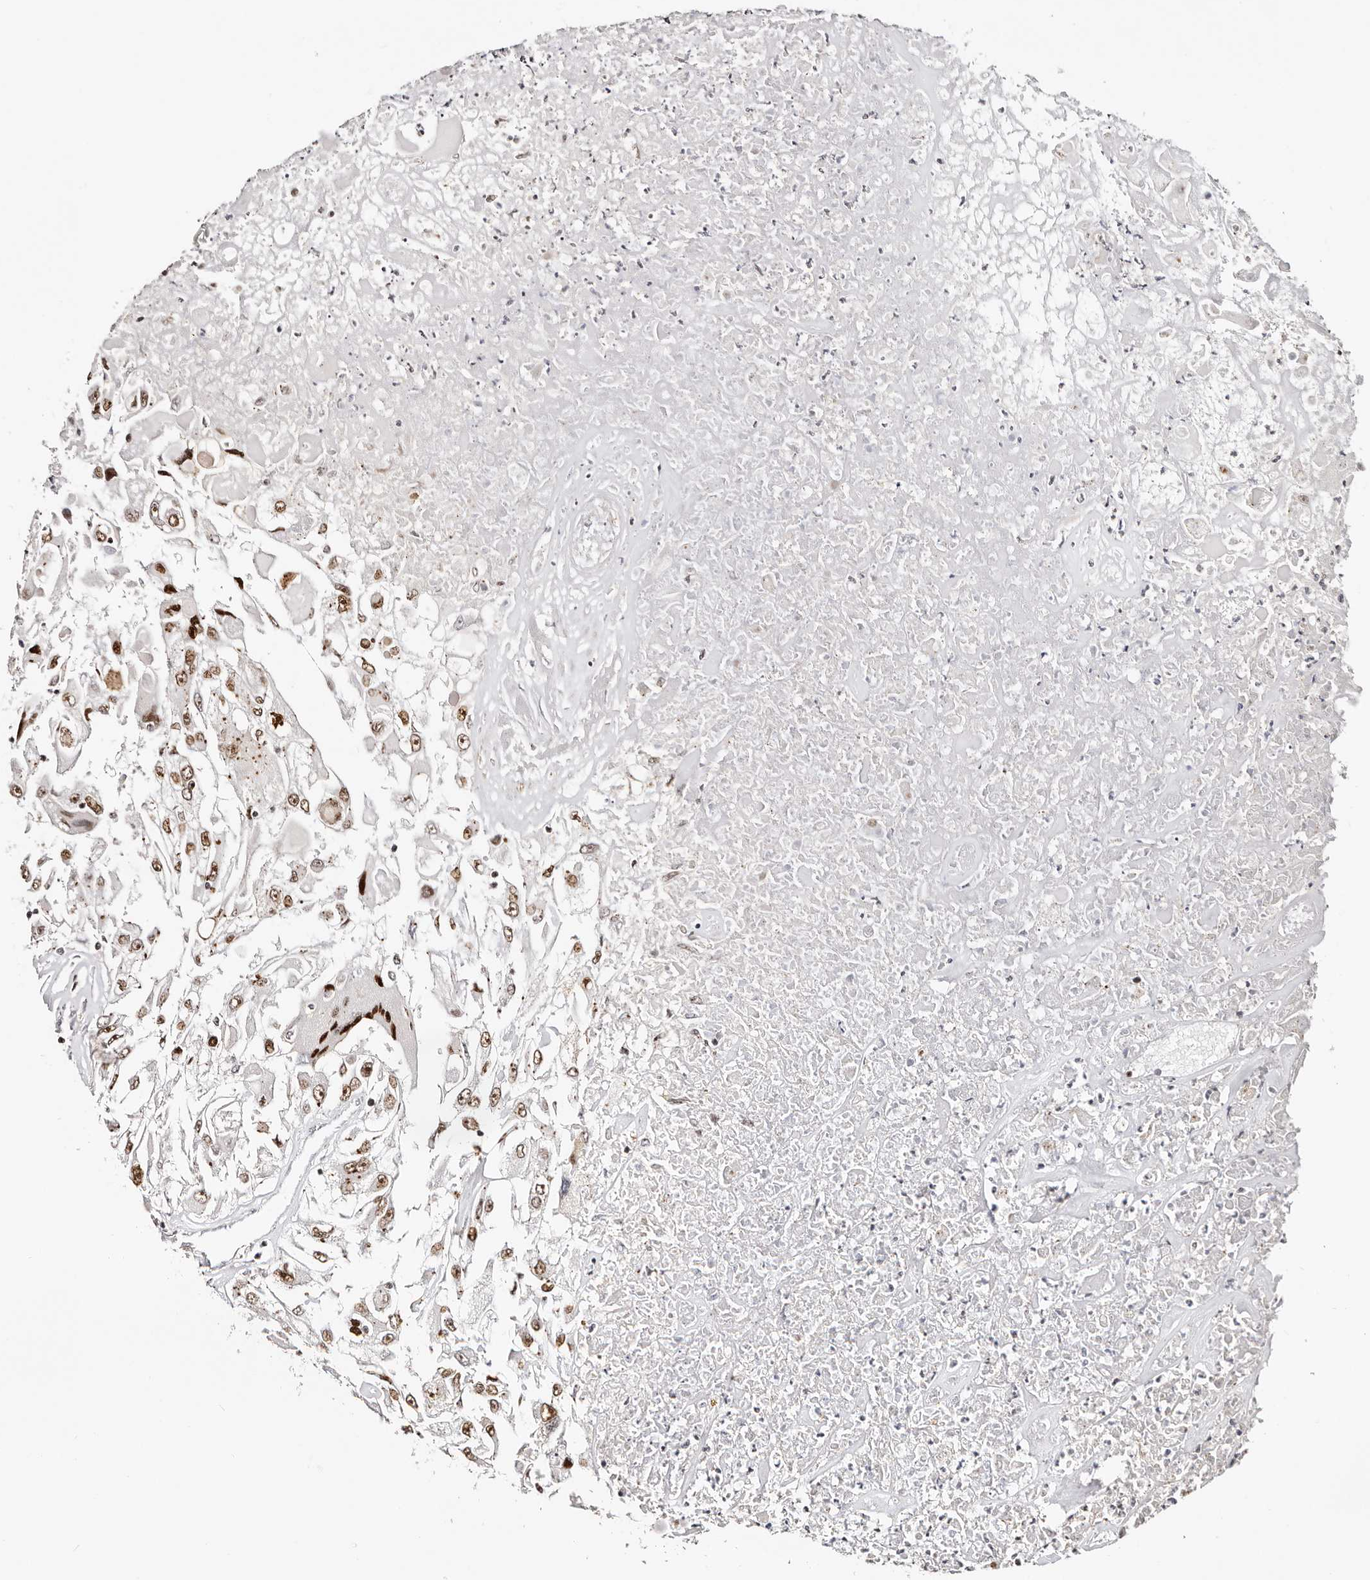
{"staining": {"intensity": "strong", "quantity": ">75%", "location": "nuclear"}, "tissue": "renal cancer", "cell_type": "Tumor cells", "image_type": "cancer", "snomed": [{"axis": "morphology", "description": "Adenocarcinoma, NOS"}, {"axis": "topography", "description": "Kidney"}], "caption": "Immunohistochemistry of human renal cancer shows high levels of strong nuclear expression in about >75% of tumor cells.", "gene": "IQGAP3", "patient": {"sex": "female", "age": 52}}